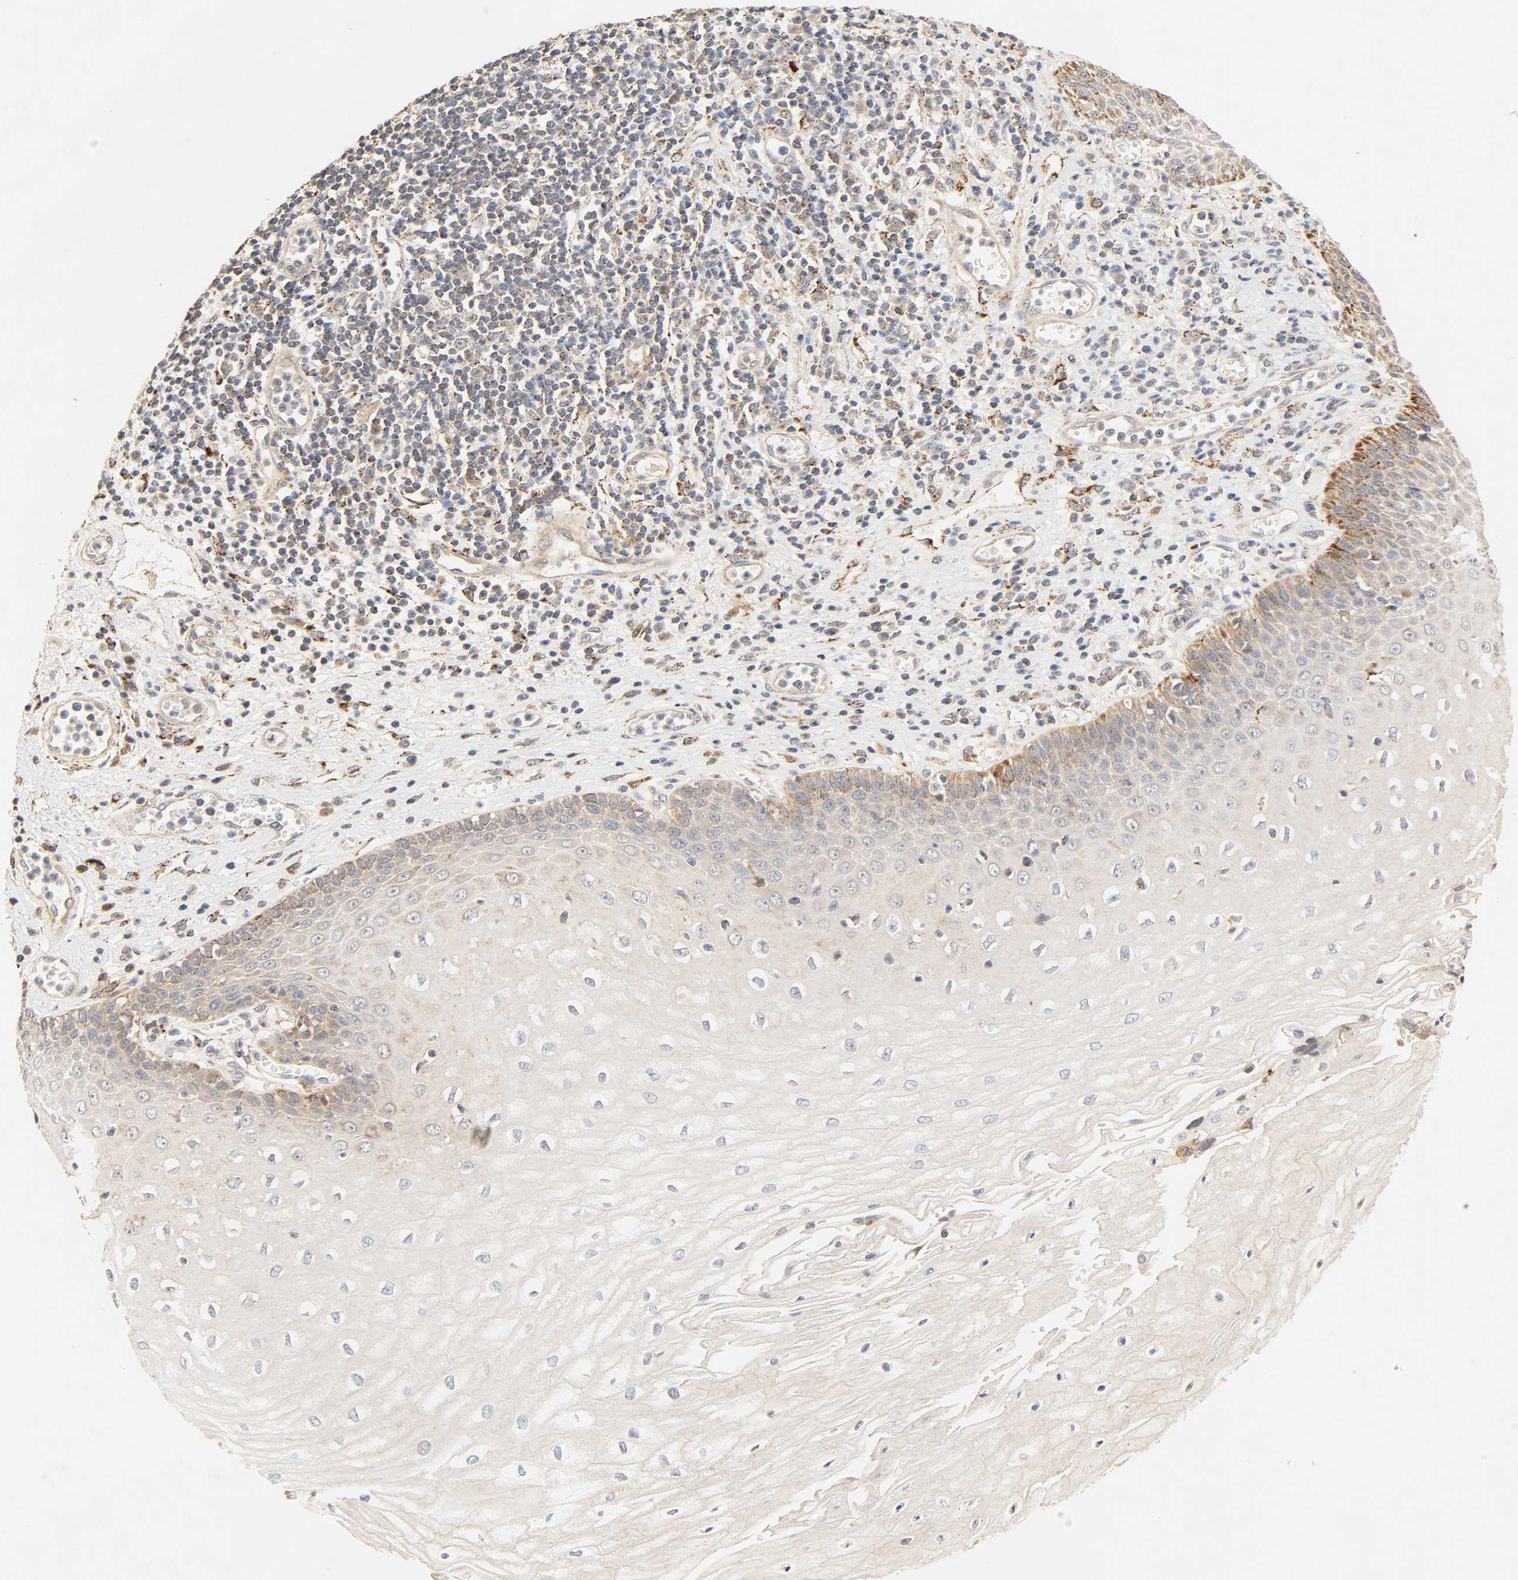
{"staining": {"intensity": "moderate", "quantity": "25%-75%", "location": "cytoplasmic/membranous"}, "tissue": "esophagus", "cell_type": "Squamous epithelial cells", "image_type": "normal", "snomed": [{"axis": "morphology", "description": "Normal tissue, NOS"}, {"axis": "morphology", "description": "Squamous cell carcinoma, NOS"}, {"axis": "topography", "description": "Esophagus"}], "caption": "DAB (3,3'-diaminobenzidine) immunohistochemical staining of benign esophagus shows moderate cytoplasmic/membranous protein expression in about 25%-75% of squamous epithelial cells. (IHC, brightfield microscopy, high magnification).", "gene": "MAPK6", "patient": {"sex": "male", "age": 65}}